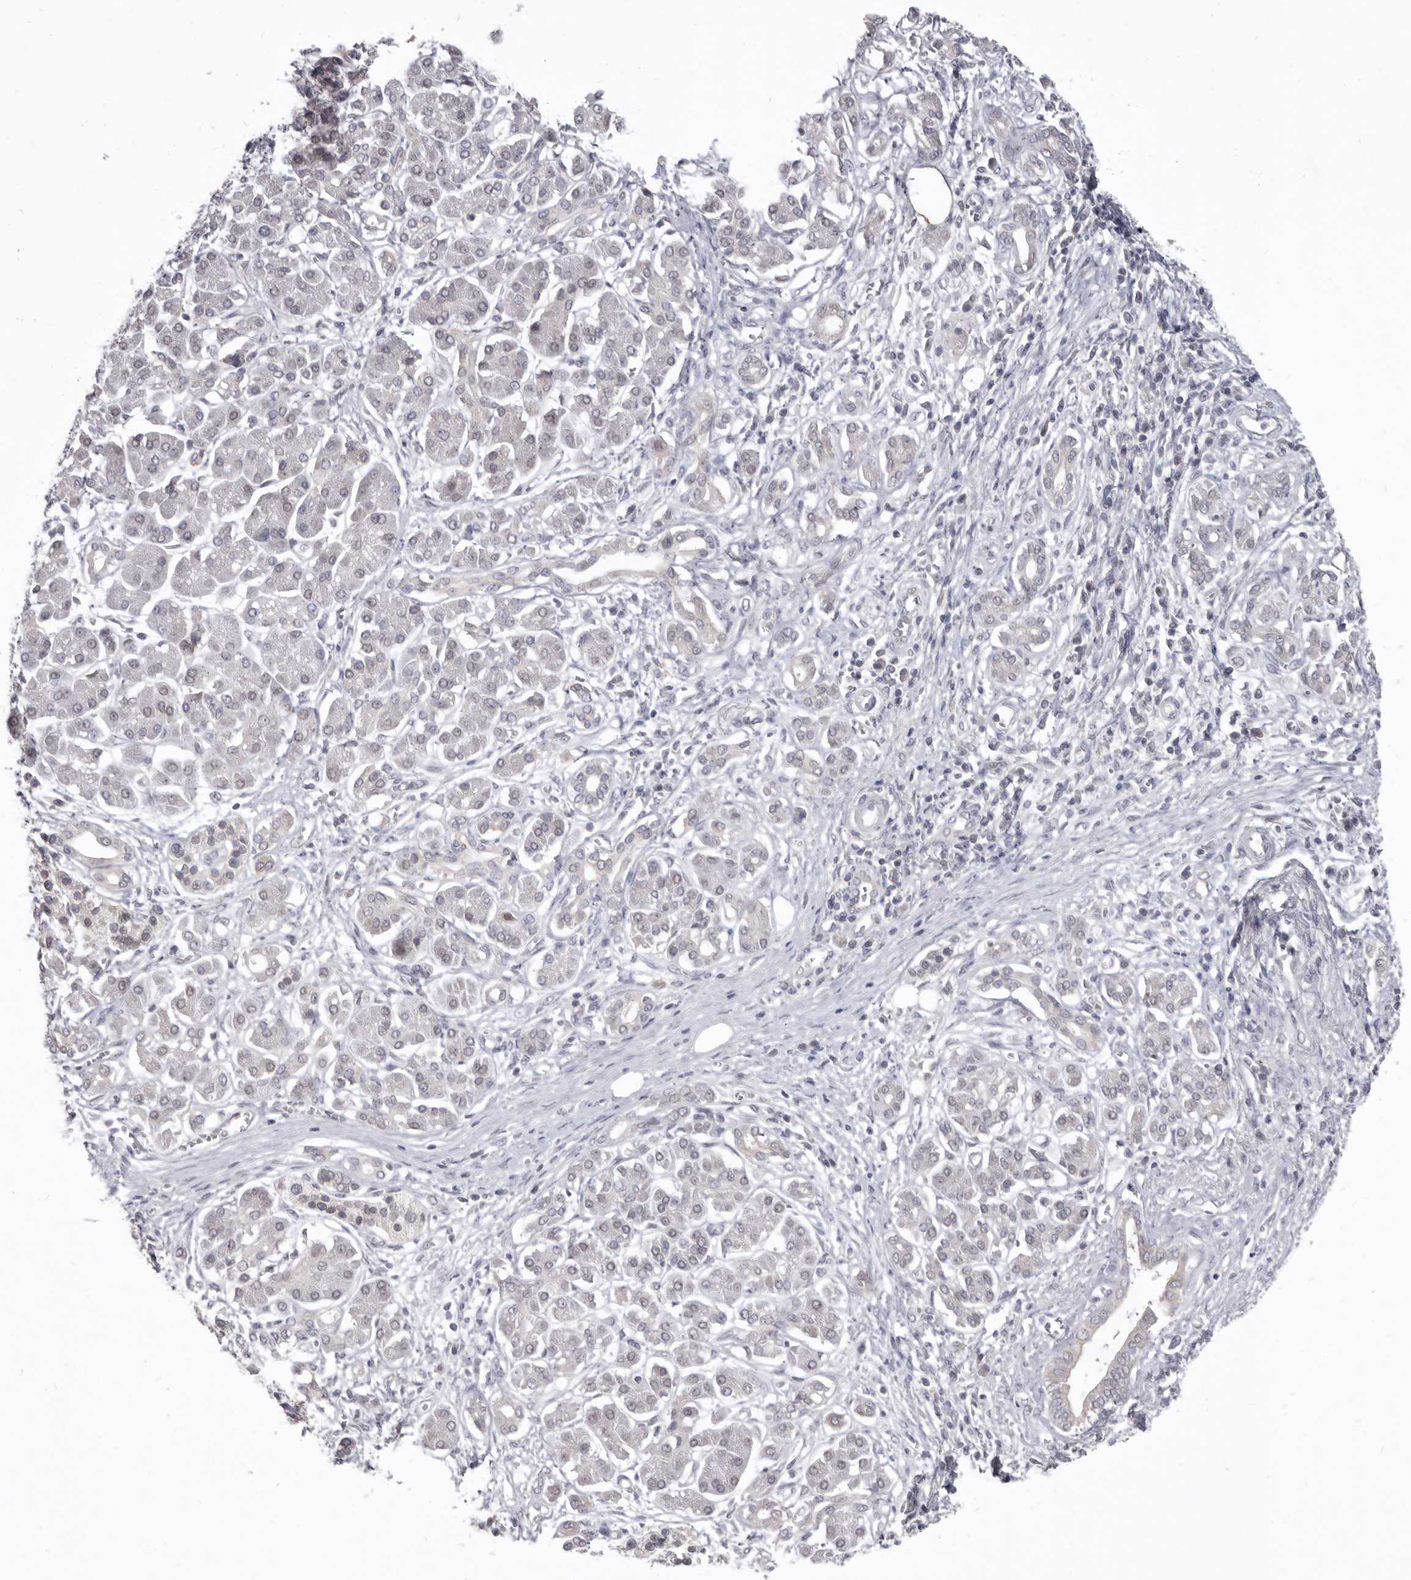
{"staining": {"intensity": "weak", "quantity": "<25%", "location": "cytoplasmic/membranous"}, "tissue": "pancreatic cancer", "cell_type": "Tumor cells", "image_type": "cancer", "snomed": [{"axis": "morphology", "description": "Adenocarcinoma, NOS"}, {"axis": "topography", "description": "Pancreas"}], "caption": "Immunohistochemistry (IHC) image of adenocarcinoma (pancreatic) stained for a protein (brown), which displays no expression in tumor cells.", "gene": "SULT1E1", "patient": {"sex": "male", "age": 78}}